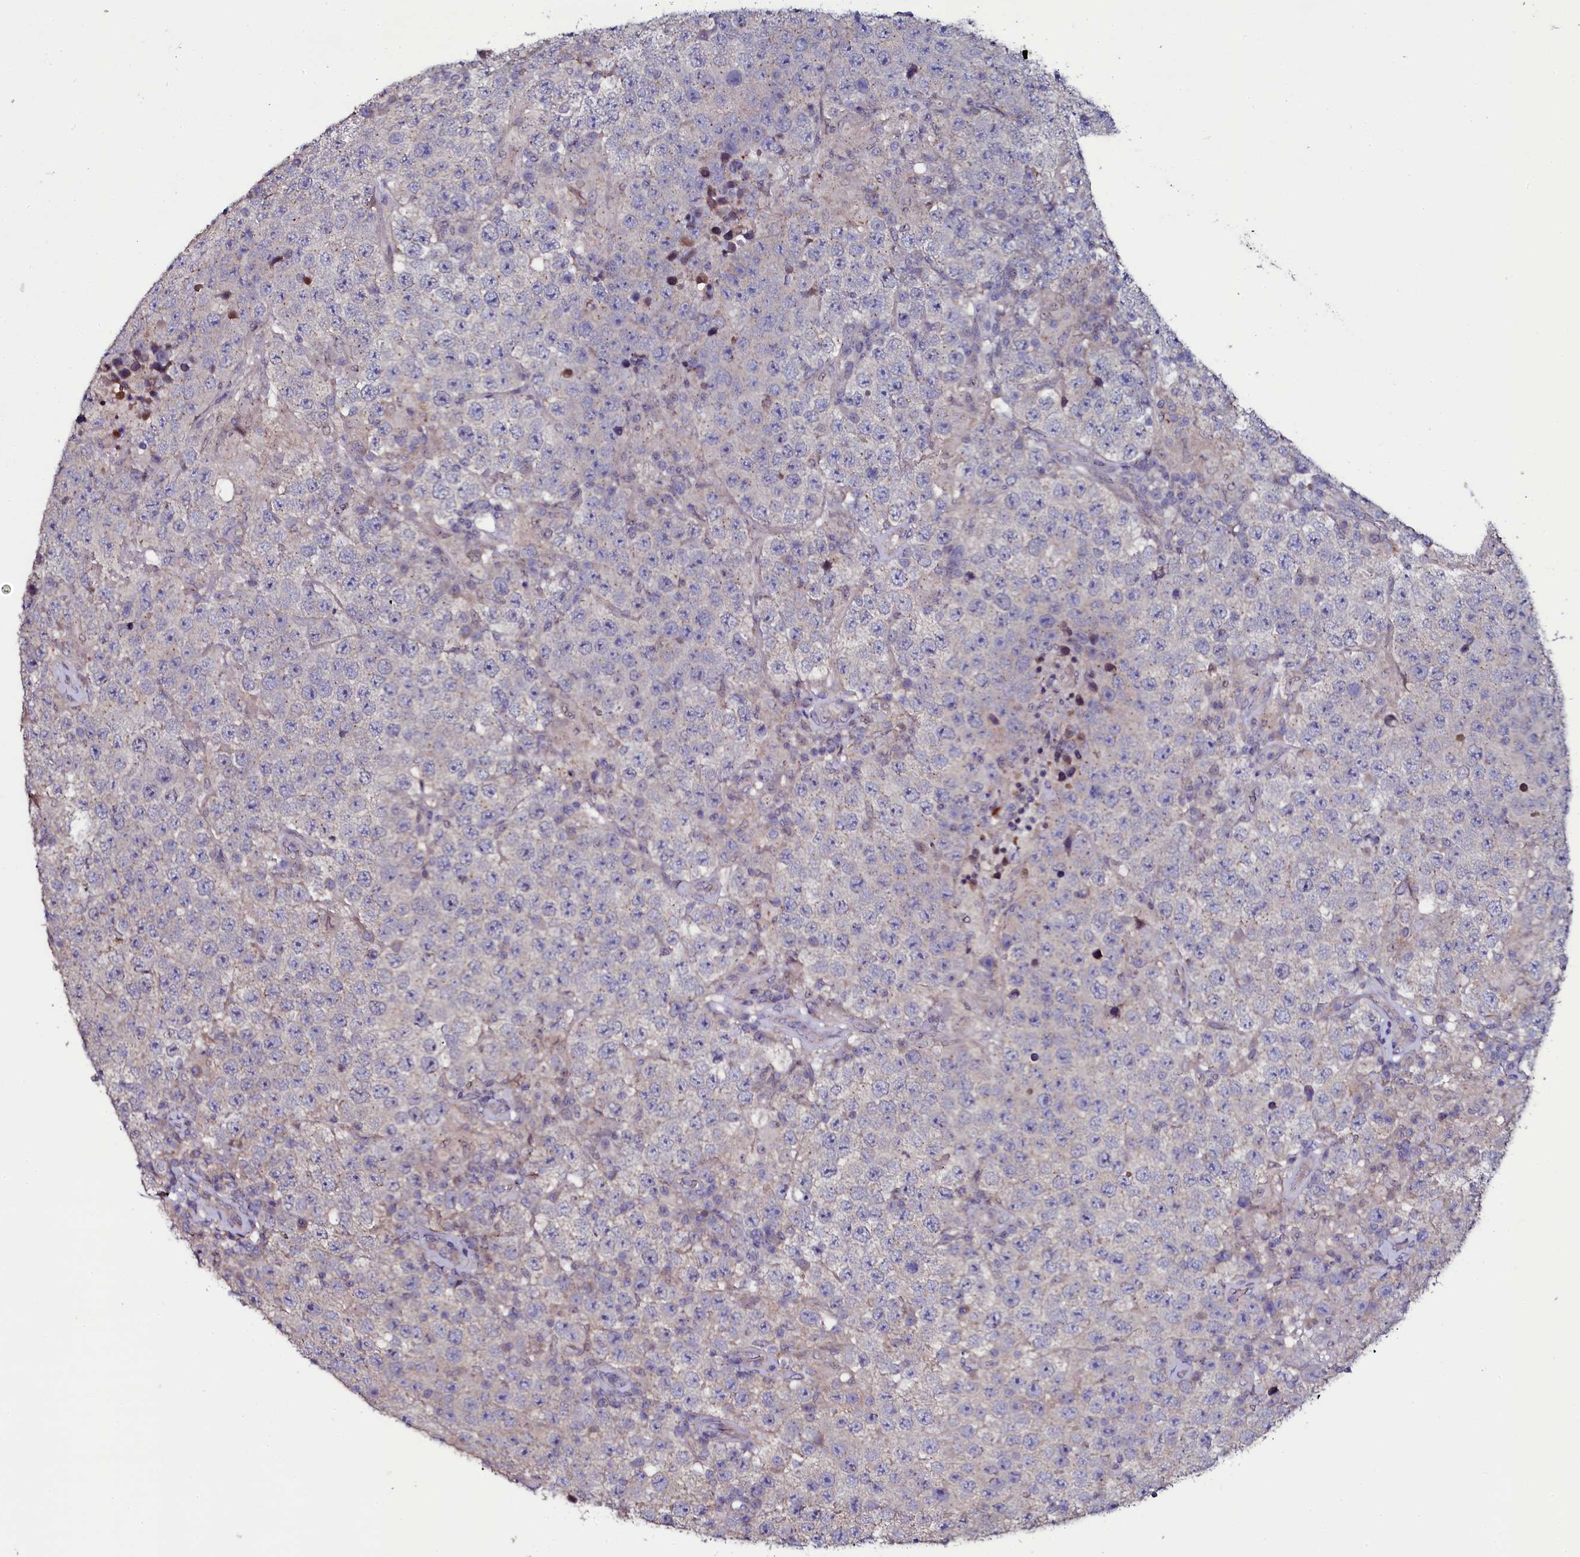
{"staining": {"intensity": "negative", "quantity": "none", "location": "none"}, "tissue": "testis cancer", "cell_type": "Tumor cells", "image_type": "cancer", "snomed": [{"axis": "morphology", "description": "Normal tissue, NOS"}, {"axis": "morphology", "description": "Urothelial carcinoma, High grade"}, {"axis": "morphology", "description": "Seminoma, NOS"}, {"axis": "morphology", "description": "Carcinoma, Embryonal, NOS"}, {"axis": "topography", "description": "Urinary bladder"}, {"axis": "topography", "description": "Testis"}], "caption": "Protein analysis of testis cancer shows no significant staining in tumor cells.", "gene": "USPL1", "patient": {"sex": "male", "age": 41}}